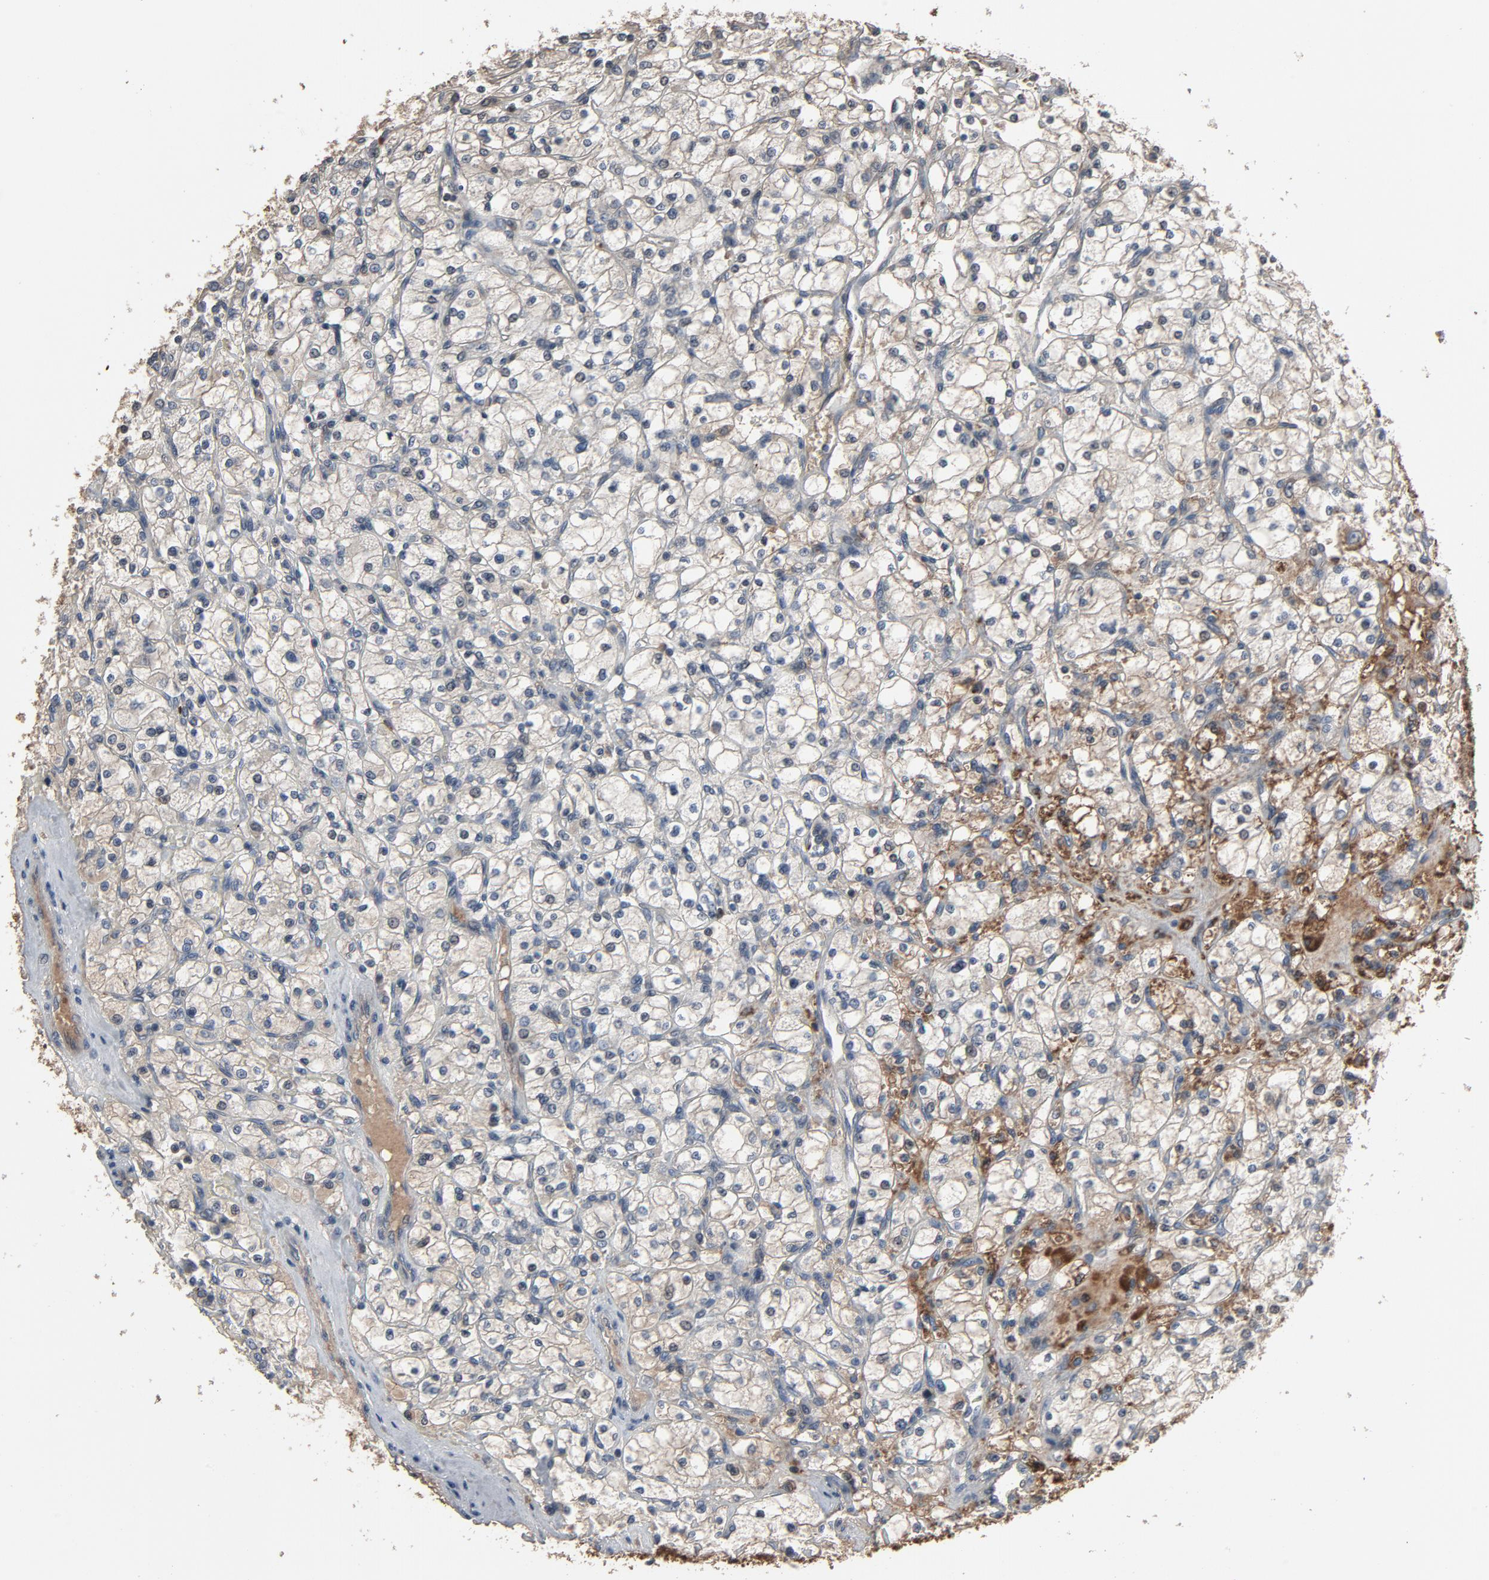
{"staining": {"intensity": "negative", "quantity": "none", "location": "none"}, "tissue": "renal cancer", "cell_type": "Tumor cells", "image_type": "cancer", "snomed": [{"axis": "morphology", "description": "Adenocarcinoma, NOS"}, {"axis": "topography", "description": "Kidney"}], "caption": "High magnification brightfield microscopy of renal cancer (adenocarcinoma) stained with DAB (3,3'-diaminobenzidine) (brown) and counterstained with hematoxylin (blue): tumor cells show no significant expression.", "gene": "PDZD4", "patient": {"sex": "female", "age": 83}}